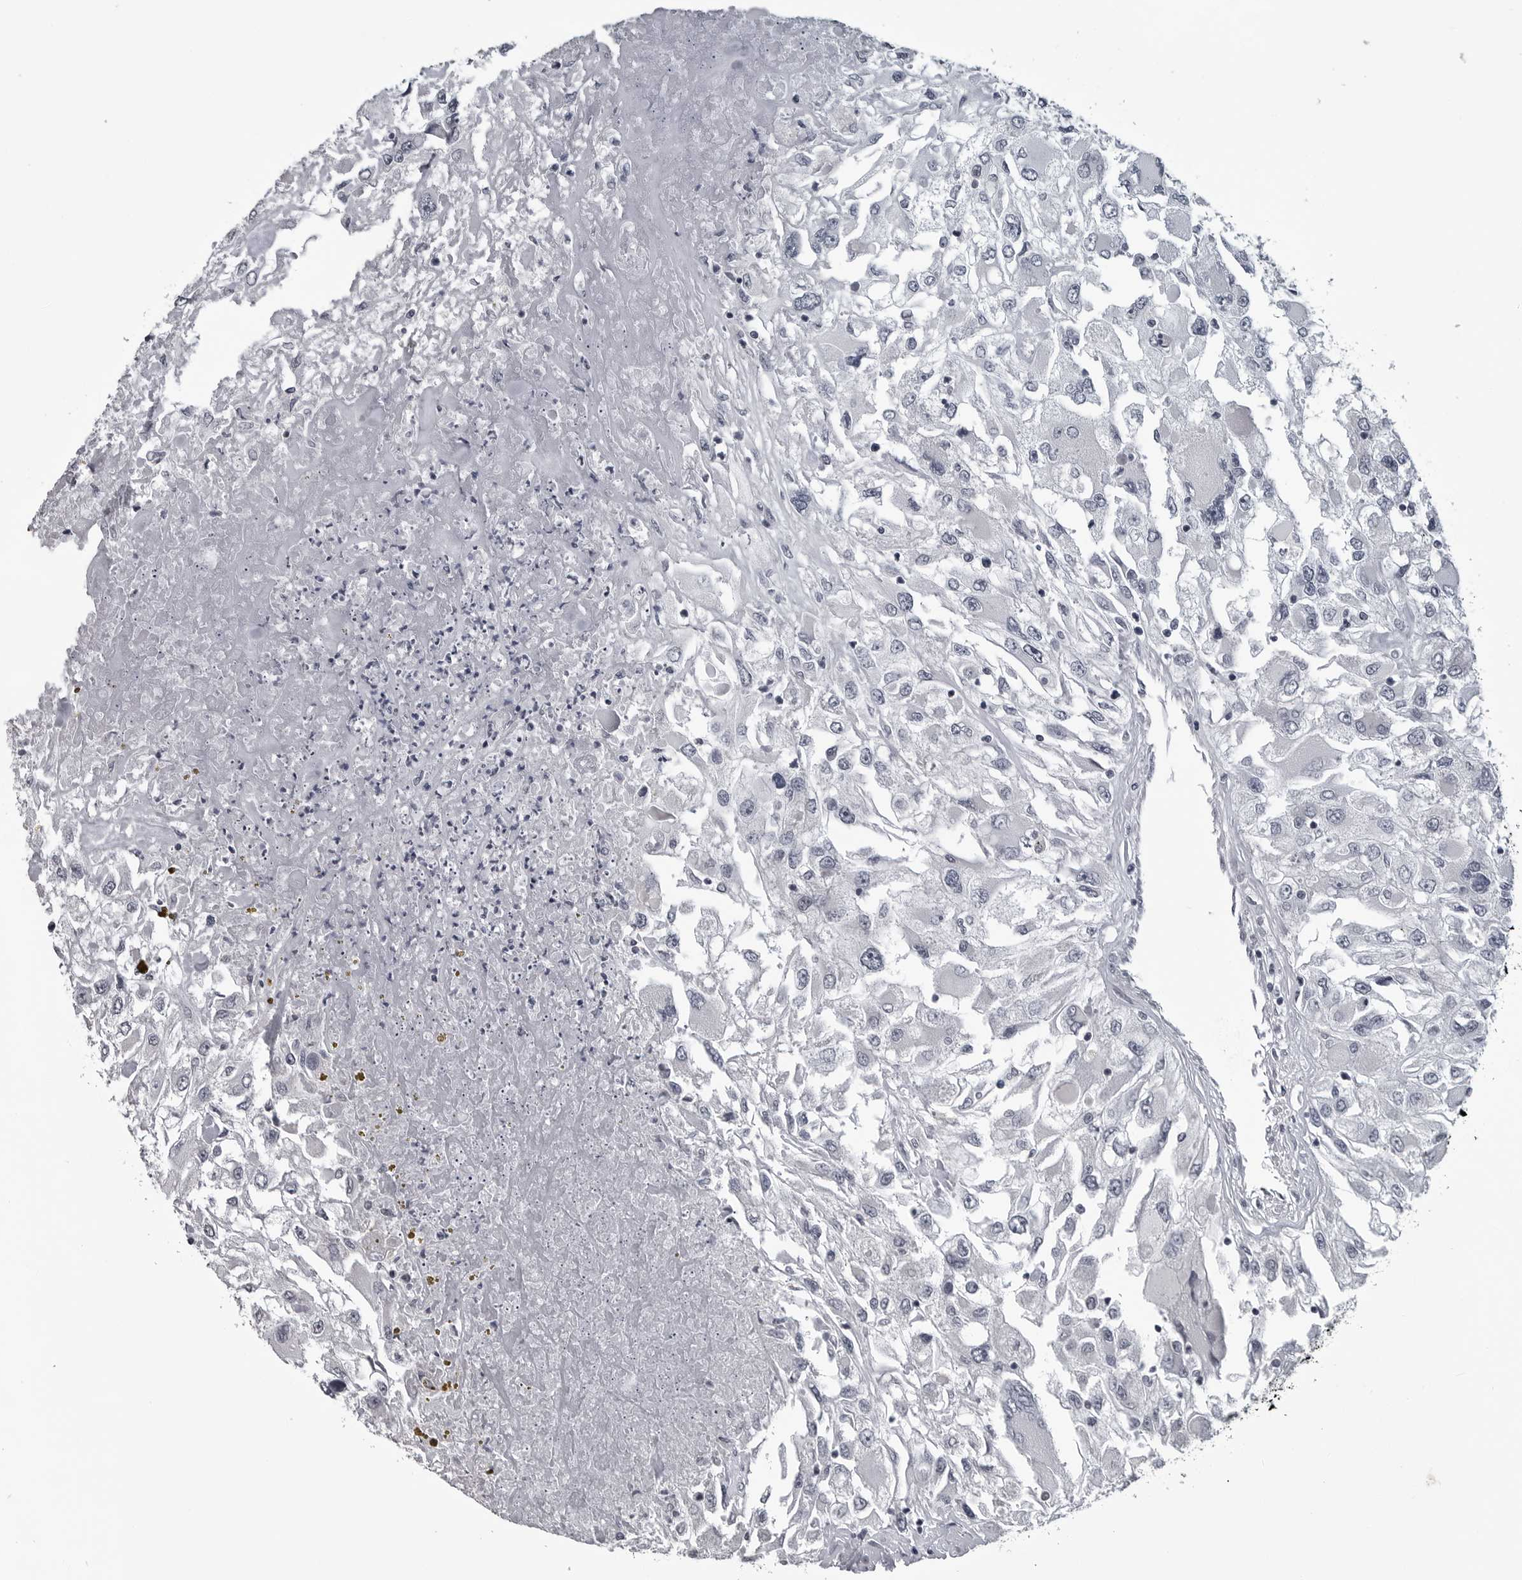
{"staining": {"intensity": "negative", "quantity": "none", "location": "none"}, "tissue": "renal cancer", "cell_type": "Tumor cells", "image_type": "cancer", "snomed": [{"axis": "morphology", "description": "Adenocarcinoma, NOS"}, {"axis": "topography", "description": "Kidney"}], "caption": "A high-resolution image shows immunohistochemistry (IHC) staining of renal cancer (adenocarcinoma), which reveals no significant staining in tumor cells.", "gene": "LYSMD1", "patient": {"sex": "female", "age": 52}}